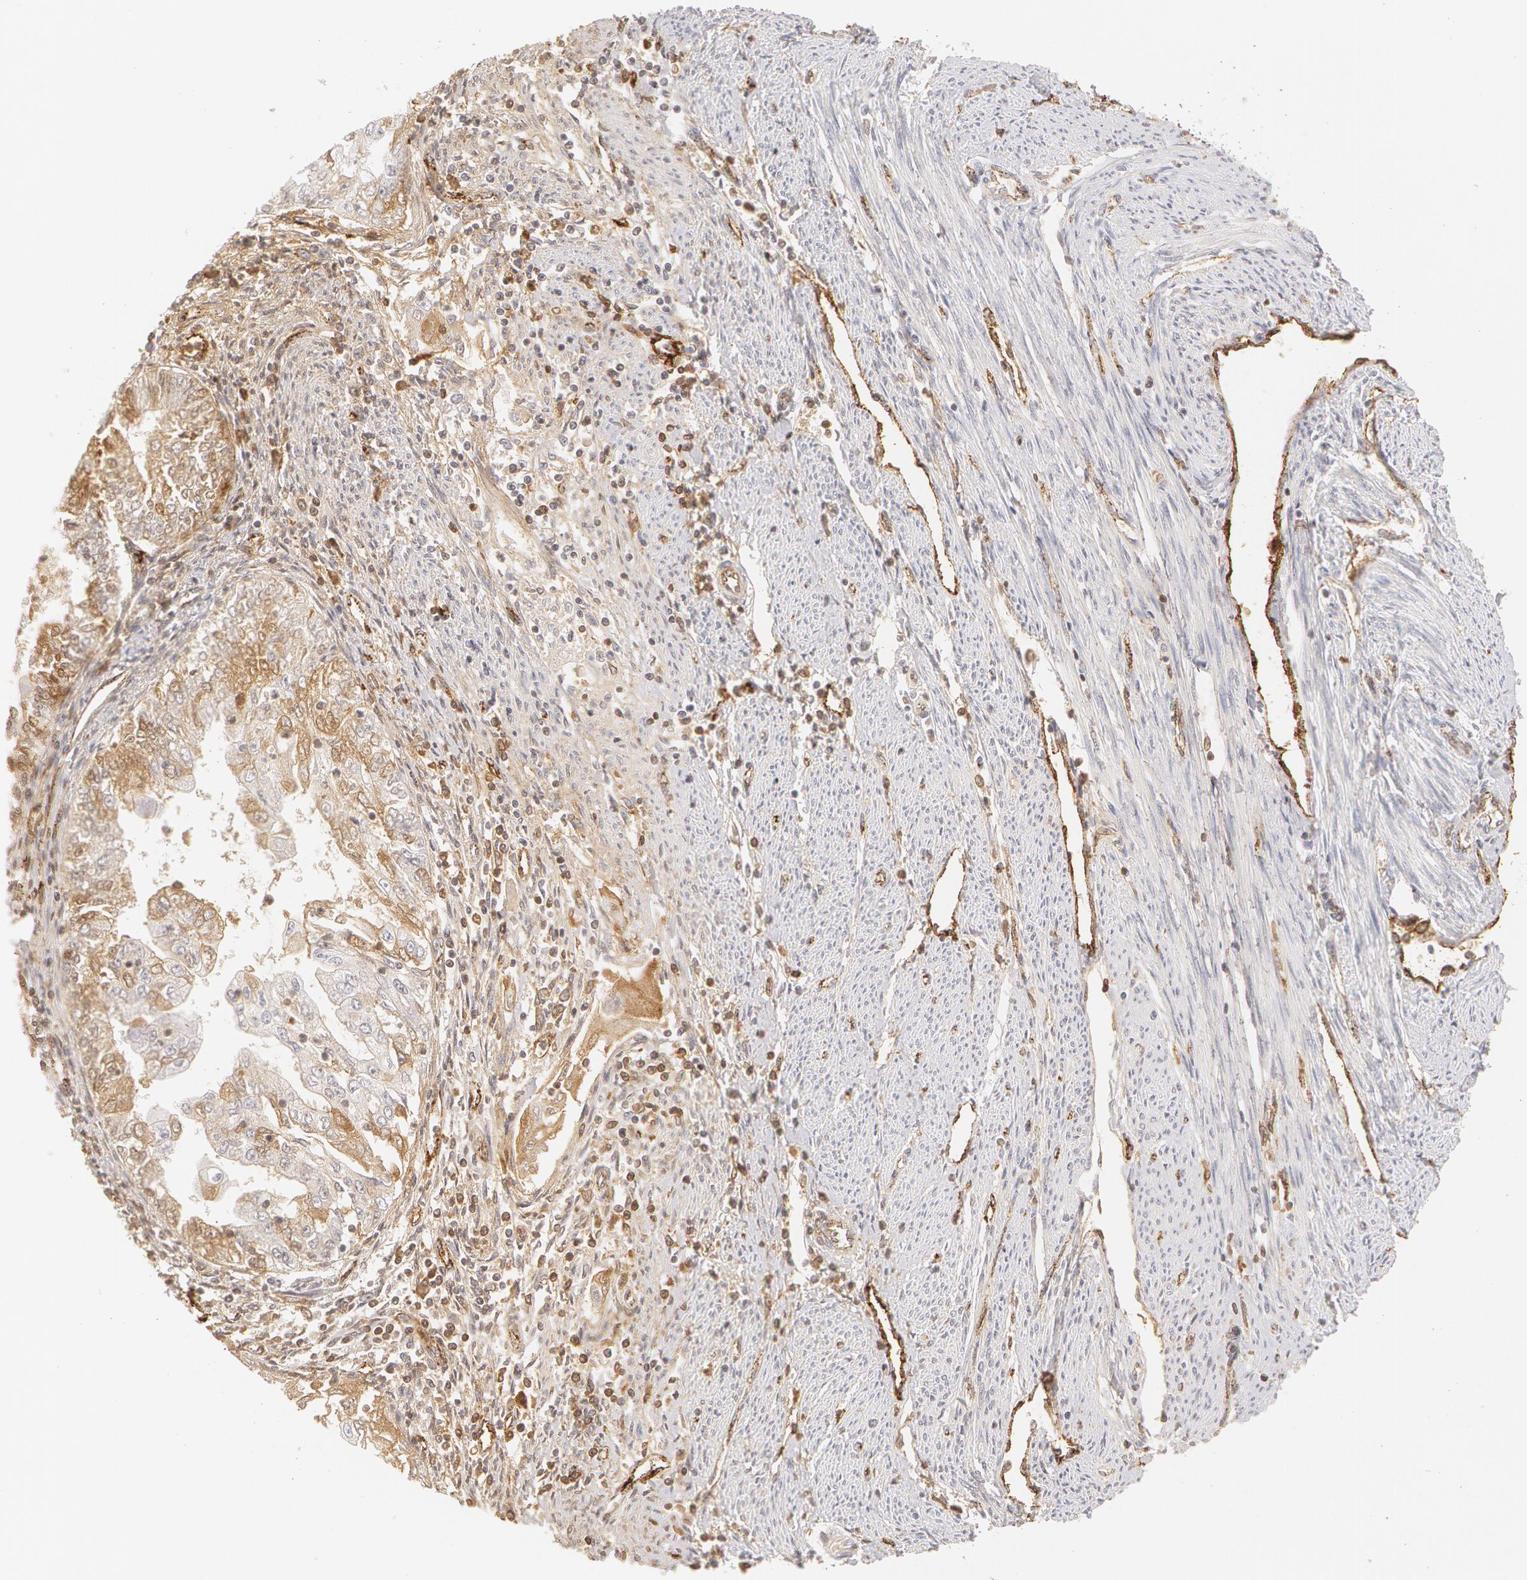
{"staining": {"intensity": "weak", "quantity": "<25%", "location": "cytoplasmic/membranous"}, "tissue": "endometrial cancer", "cell_type": "Tumor cells", "image_type": "cancer", "snomed": [{"axis": "morphology", "description": "Adenocarcinoma, NOS"}, {"axis": "topography", "description": "Endometrium"}], "caption": "IHC image of neoplastic tissue: human endometrial cancer (adenocarcinoma) stained with DAB (3,3'-diaminobenzidine) reveals no significant protein positivity in tumor cells. (DAB (3,3'-diaminobenzidine) immunohistochemistry (IHC), high magnification).", "gene": "VWF", "patient": {"sex": "female", "age": 75}}